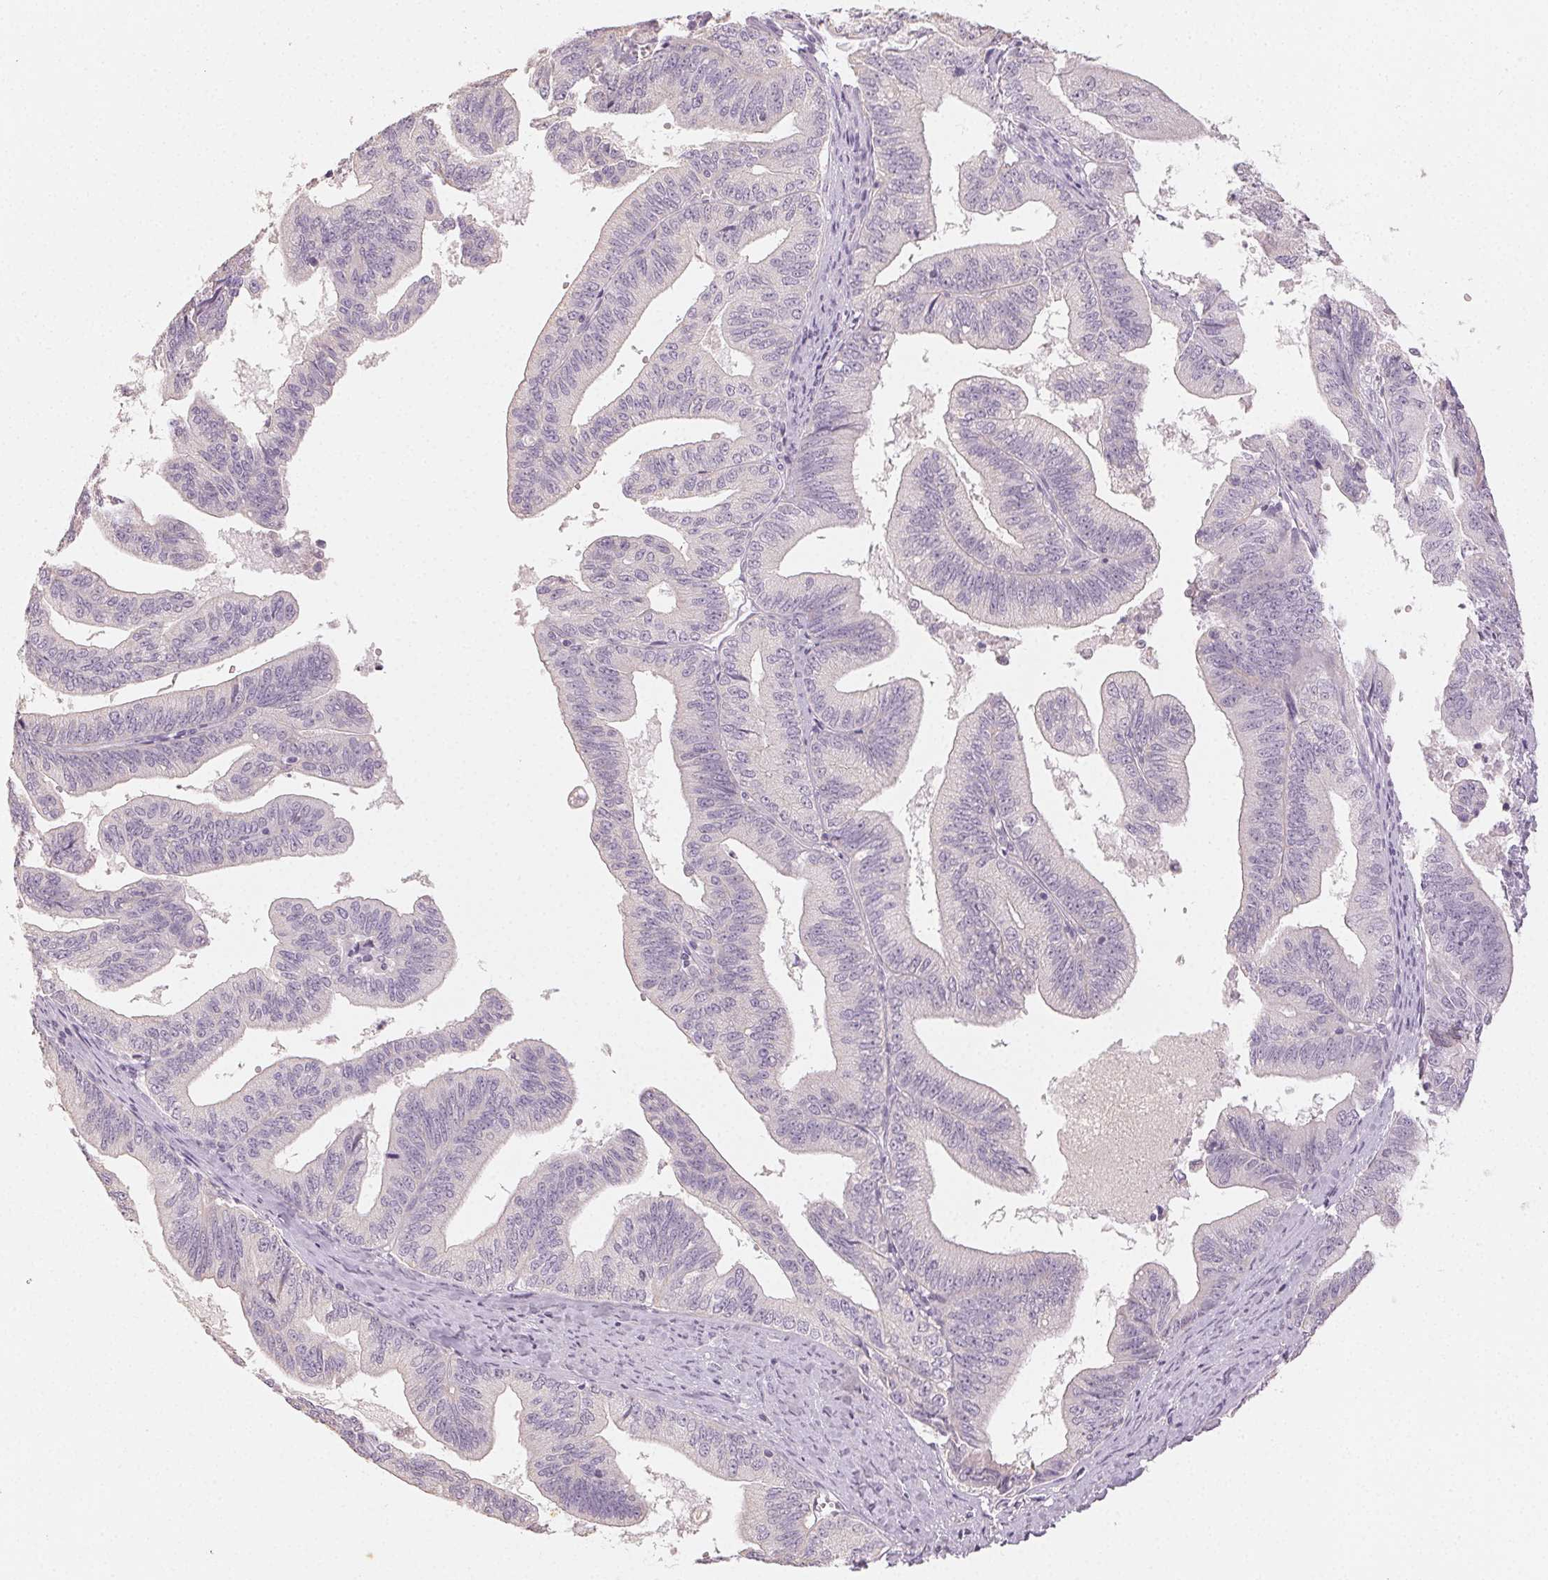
{"staining": {"intensity": "negative", "quantity": "none", "location": "none"}, "tissue": "endometrial cancer", "cell_type": "Tumor cells", "image_type": "cancer", "snomed": [{"axis": "morphology", "description": "Adenocarcinoma, NOS"}, {"axis": "topography", "description": "Endometrium"}], "caption": "This is a image of immunohistochemistry staining of endometrial adenocarcinoma, which shows no expression in tumor cells.", "gene": "LVRN", "patient": {"sex": "female", "age": 65}}